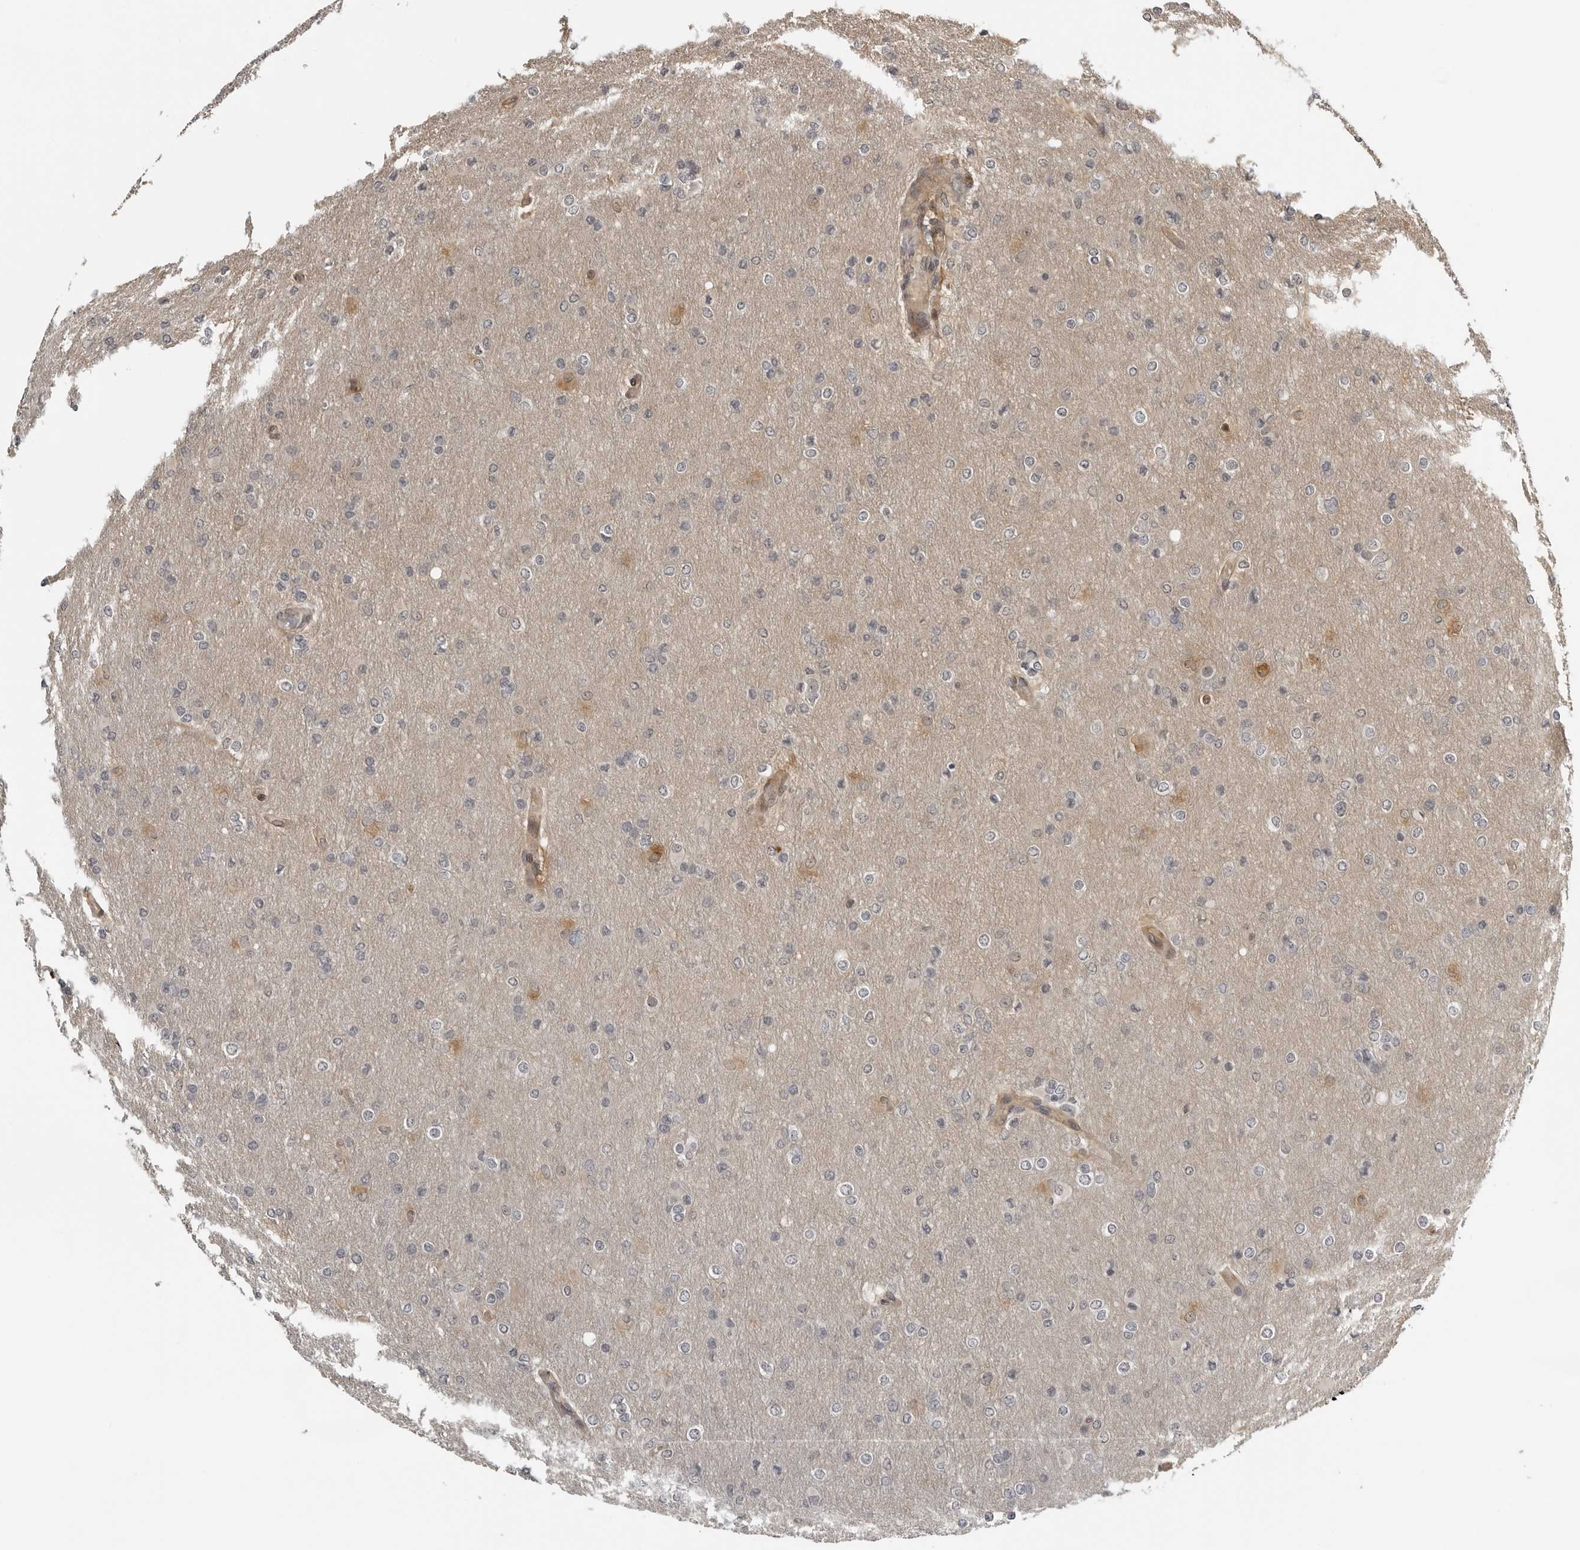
{"staining": {"intensity": "negative", "quantity": "none", "location": "none"}, "tissue": "glioma", "cell_type": "Tumor cells", "image_type": "cancer", "snomed": [{"axis": "morphology", "description": "Glioma, malignant, High grade"}, {"axis": "topography", "description": "Cerebral cortex"}], "caption": "Tumor cells show no significant staining in malignant glioma (high-grade).", "gene": "PRRX2", "patient": {"sex": "female", "age": 36}}